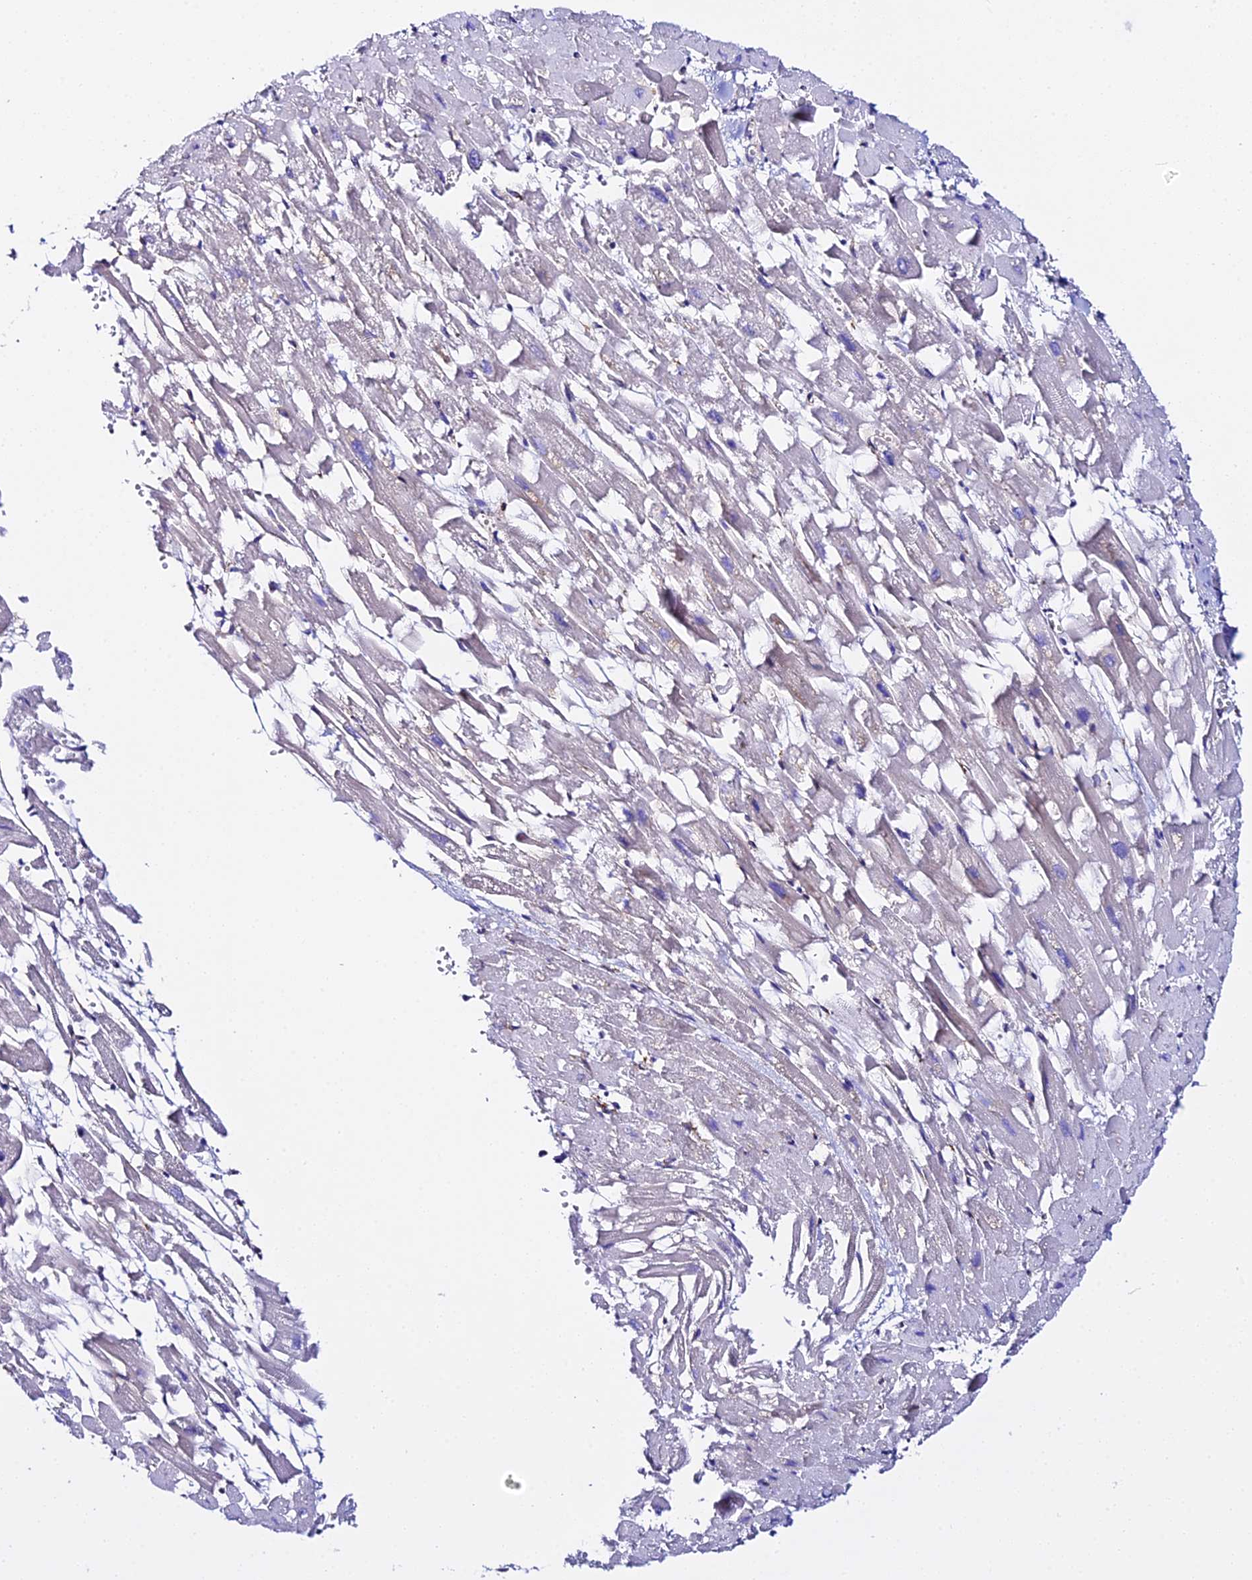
{"staining": {"intensity": "negative", "quantity": "none", "location": "none"}, "tissue": "heart muscle", "cell_type": "Cardiomyocytes", "image_type": "normal", "snomed": [{"axis": "morphology", "description": "Normal tissue, NOS"}, {"axis": "topography", "description": "Heart"}], "caption": "This is a image of immunohistochemistry staining of unremarkable heart muscle, which shows no staining in cardiomyocytes.", "gene": "CFAP45", "patient": {"sex": "female", "age": 64}}